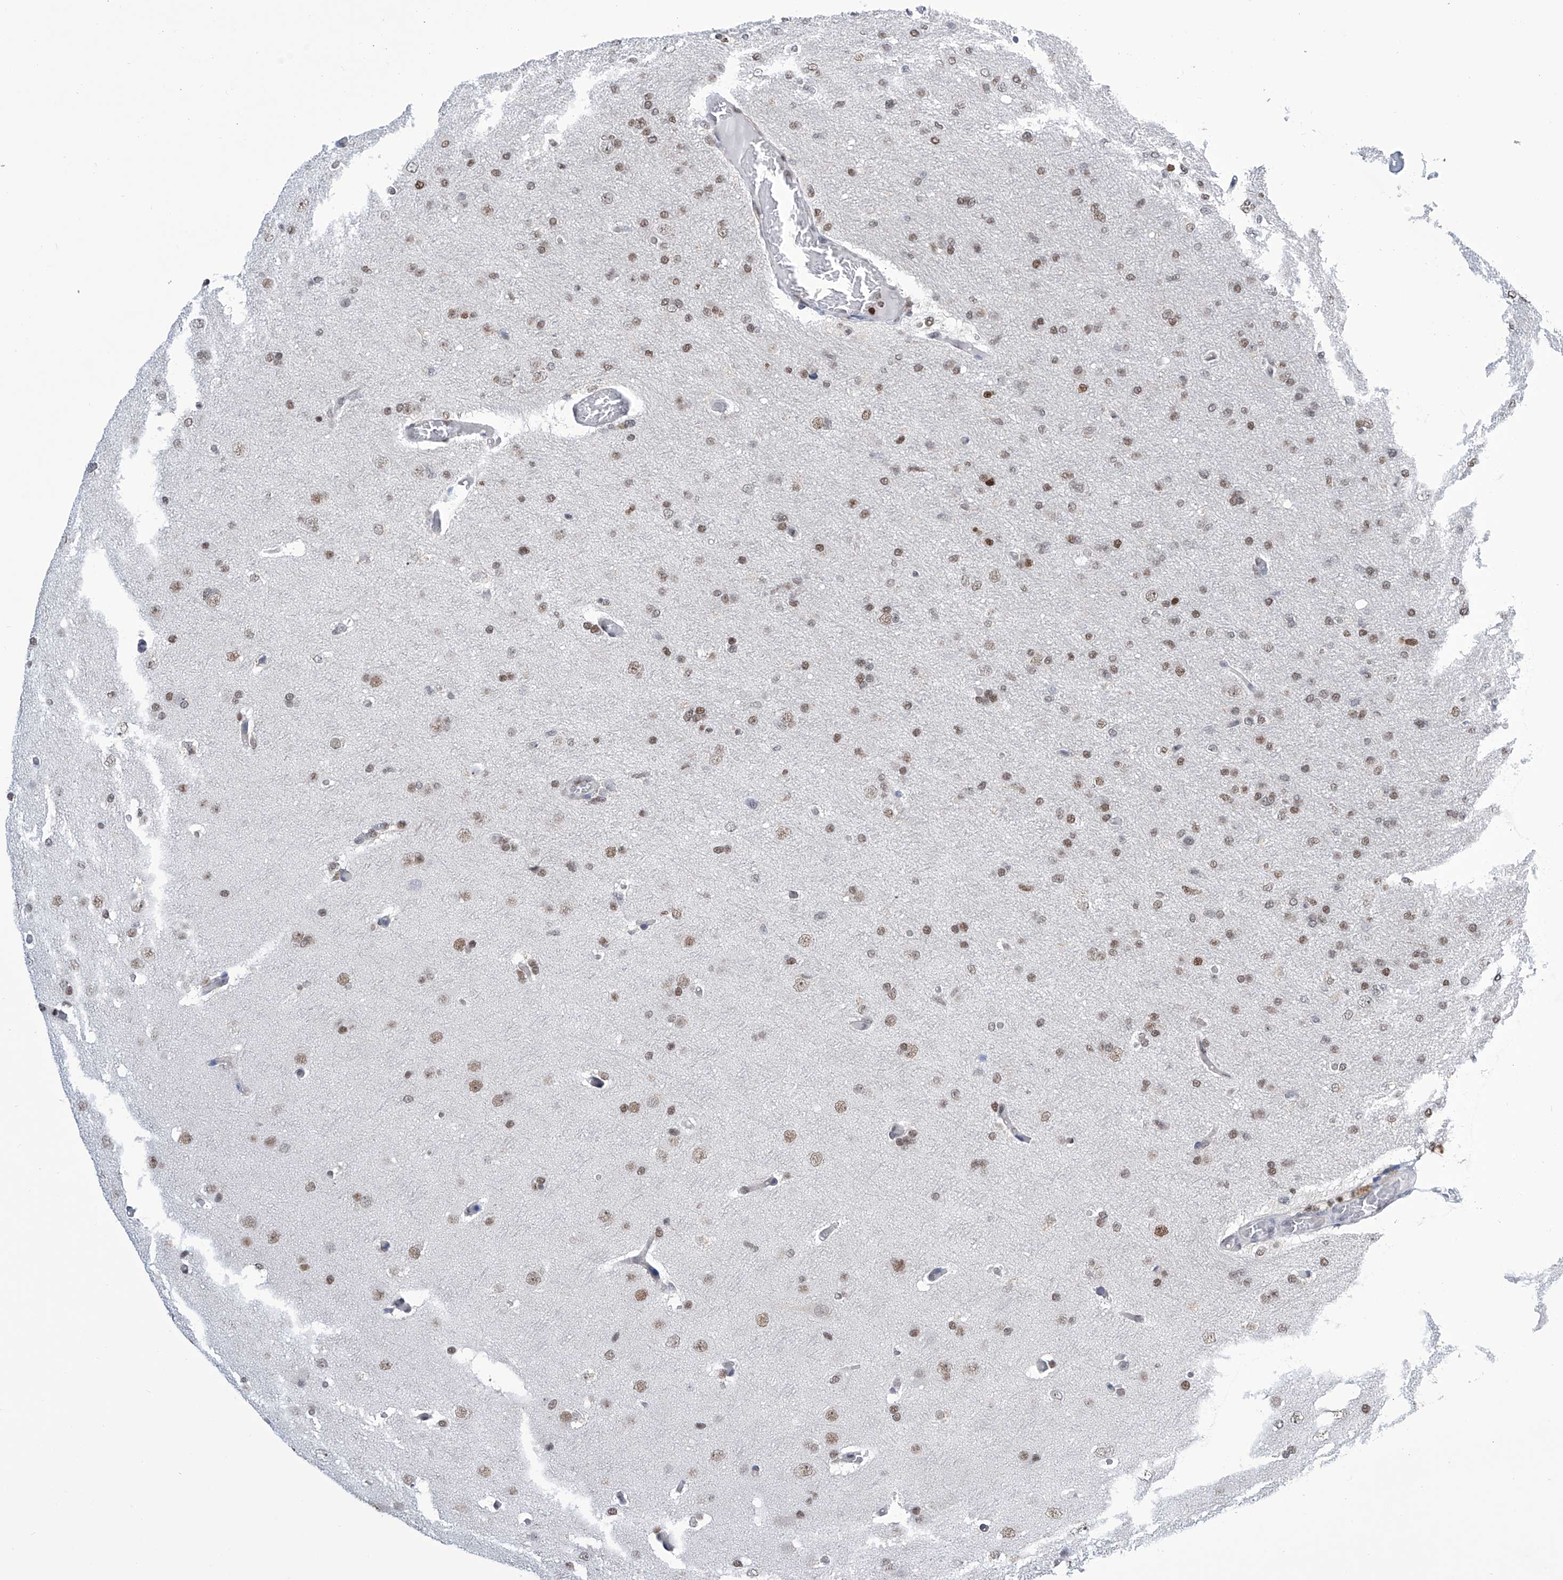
{"staining": {"intensity": "moderate", "quantity": "<25%", "location": "nuclear"}, "tissue": "glioma", "cell_type": "Tumor cells", "image_type": "cancer", "snomed": [{"axis": "morphology", "description": "Glioma, malignant, High grade"}, {"axis": "topography", "description": "Cerebral cortex"}], "caption": "A histopathology image of human glioma stained for a protein demonstrates moderate nuclear brown staining in tumor cells.", "gene": "SREBF2", "patient": {"sex": "female", "age": 36}}